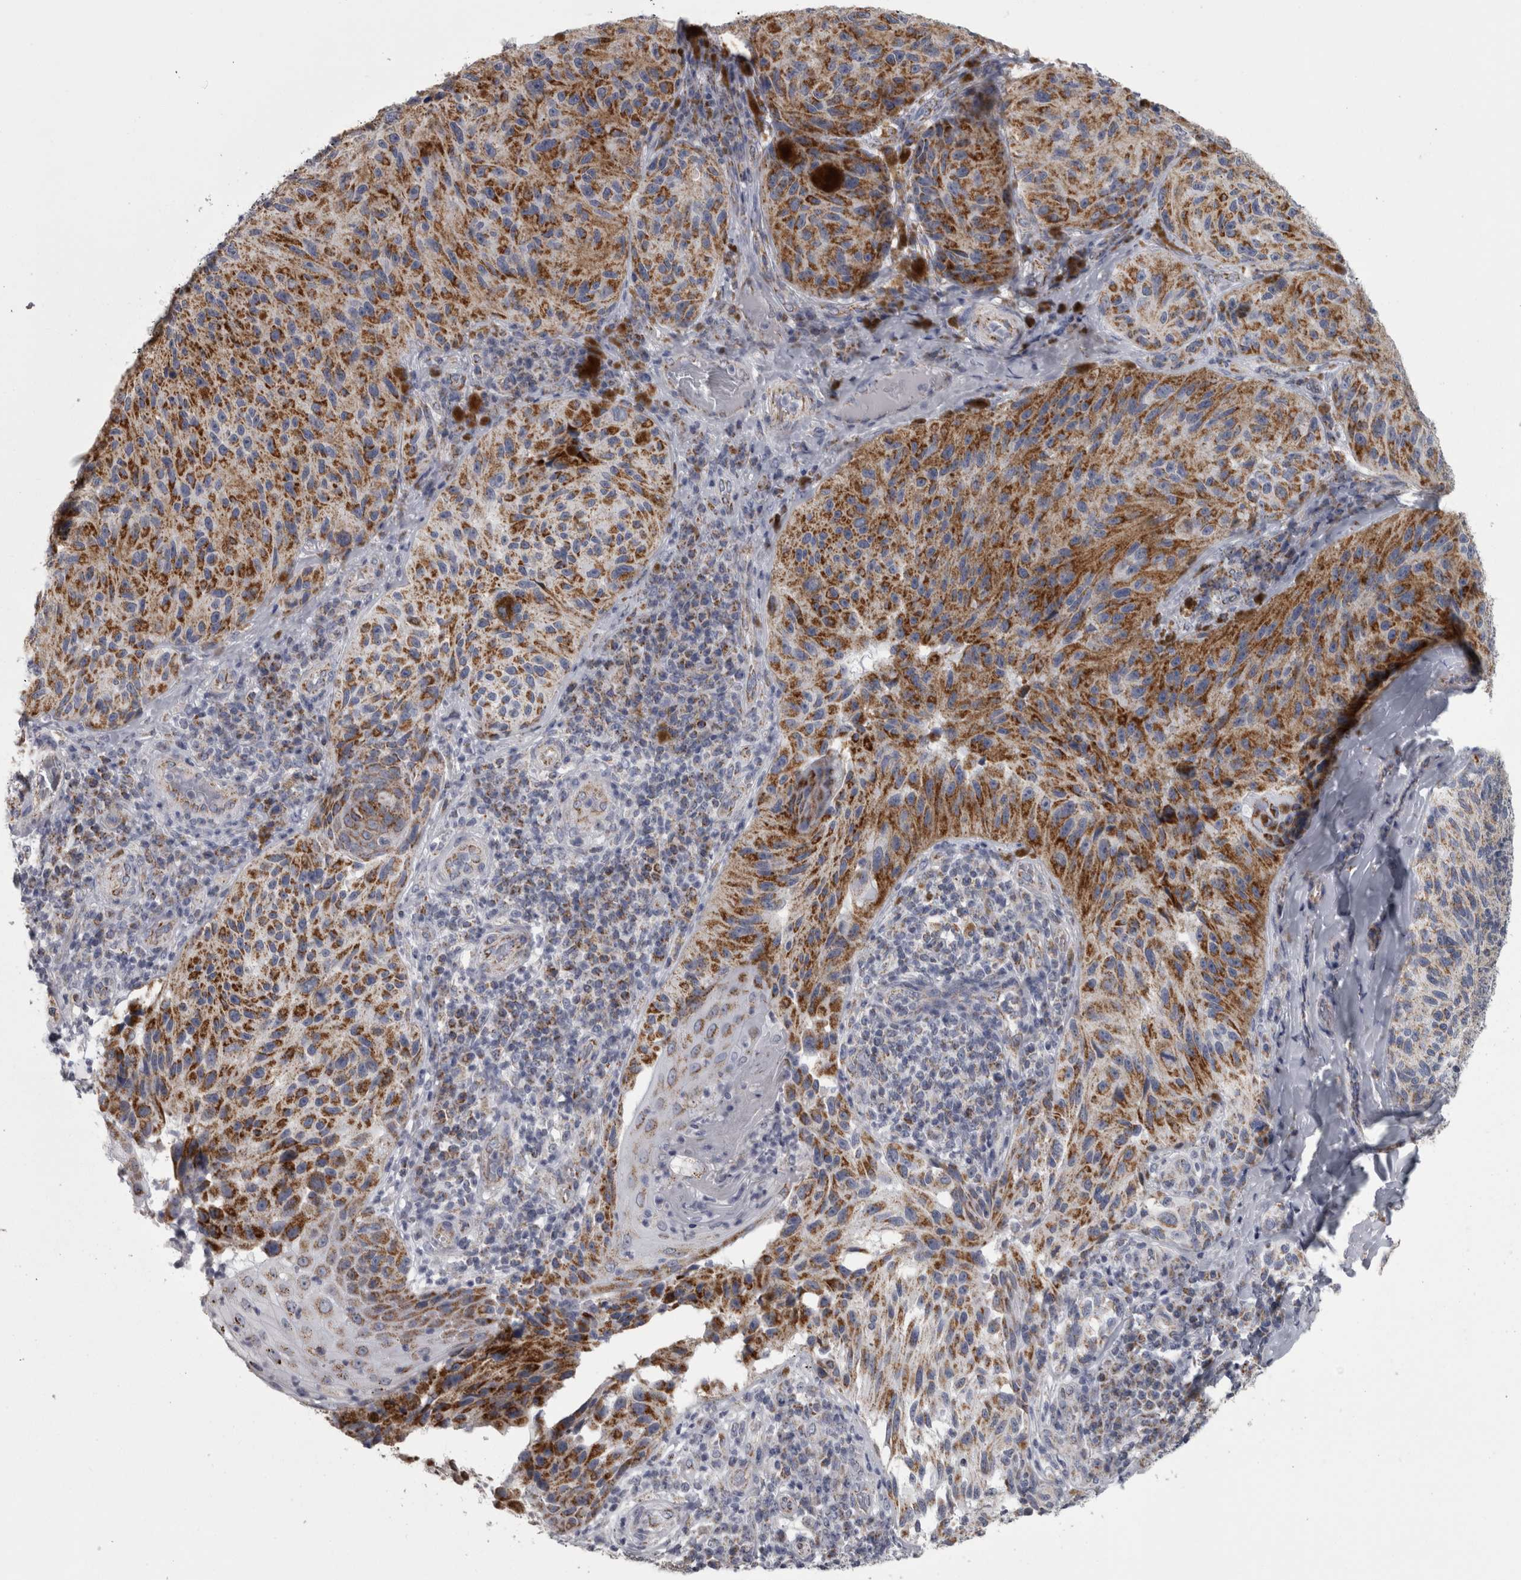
{"staining": {"intensity": "strong", "quantity": ">75%", "location": "cytoplasmic/membranous"}, "tissue": "melanoma", "cell_type": "Tumor cells", "image_type": "cancer", "snomed": [{"axis": "morphology", "description": "Malignant melanoma, NOS"}, {"axis": "topography", "description": "Skin"}], "caption": "The image exhibits staining of malignant melanoma, revealing strong cytoplasmic/membranous protein staining (brown color) within tumor cells. The protein of interest is shown in brown color, while the nuclei are stained blue.", "gene": "DBT", "patient": {"sex": "female", "age": 73}}